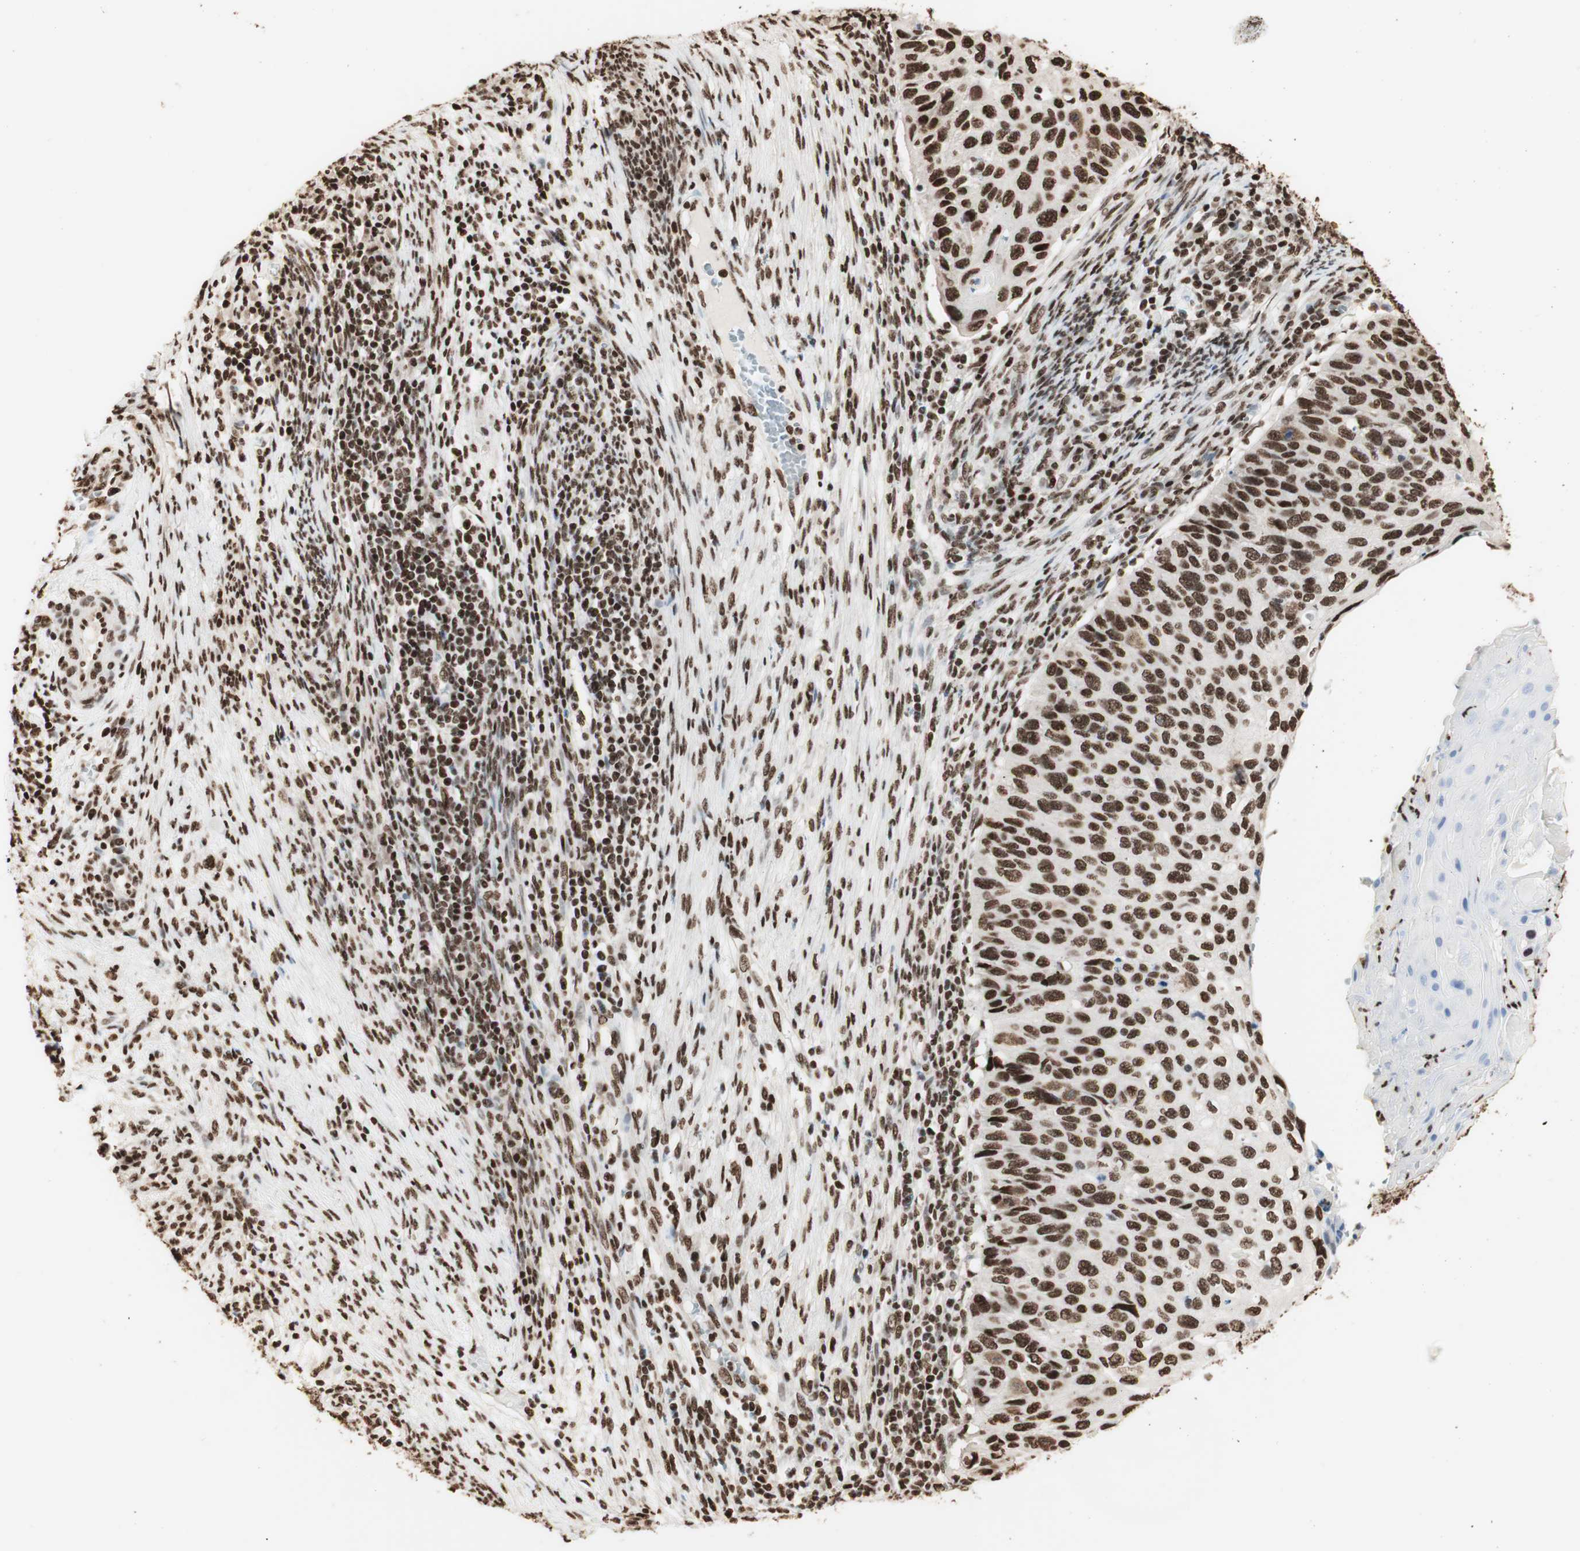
{"staining": {"intensity": "strong", "quantity": ">75%", "location": "cytoplasmic/membranous,nuclear"}, "tissue": "cervical cancer", "cell_type": "Tumor cells", "image_type": "cancer", "snomed": [{"axis": "morphology", "description": "Squamous cell carcinoma, NOS"}, {"axis": "topography", "description": "Cervix"}], "caption": "Squamous cell carcinoma (cervical) was stained to show a protein in brown. There is high levels of strong cytoplasmic/membranous and nuclear expression in approximately >75% of tumor cells.", "gene": "HNRNPA2B1", "patient": {"sex": "female", "age": 70}}